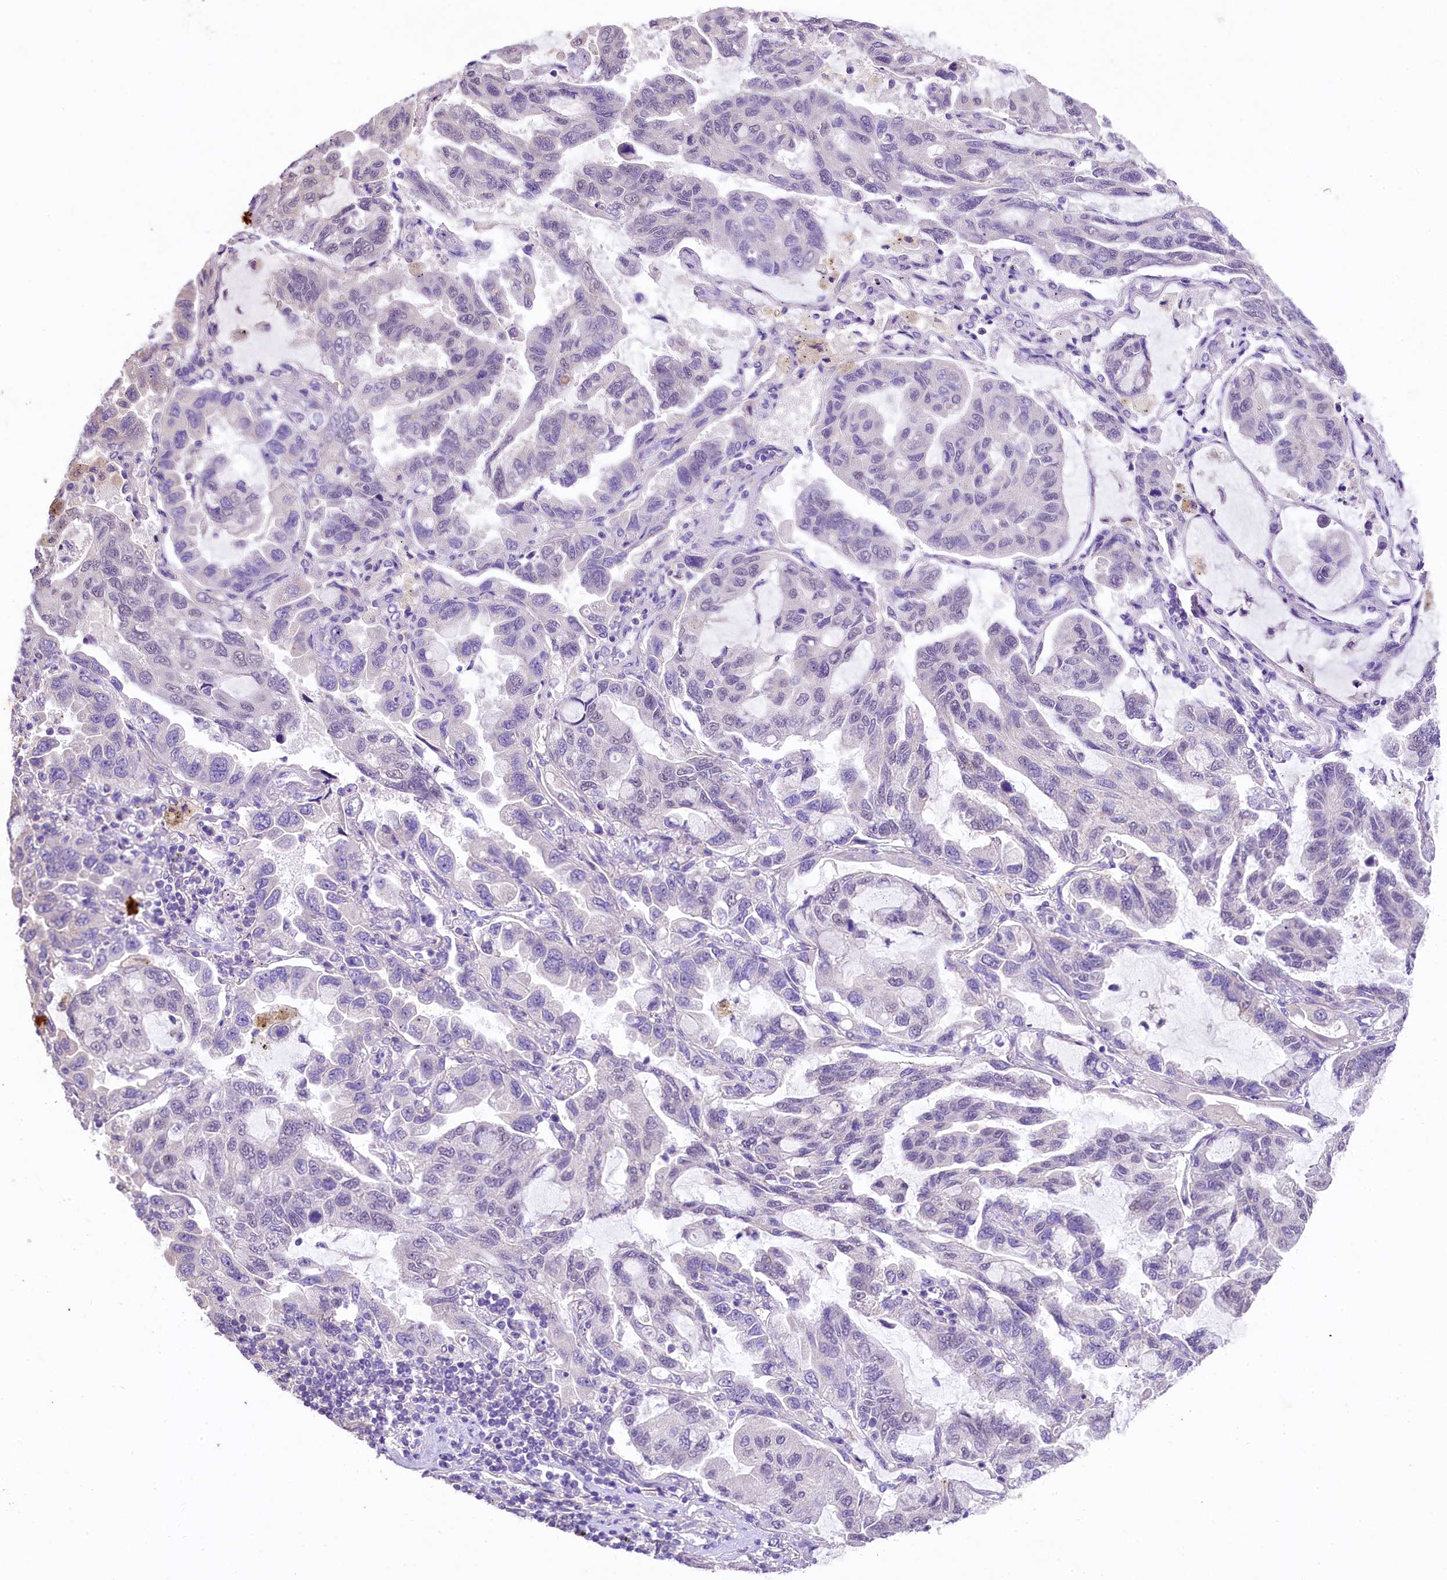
{"staining": {"intensity": "negative", "quantity": "none", "location": "none"}, "tissue": "lung cancer", "cell_type": "Tumor cells", "image_type": "cancer", "snomed": [{"axis": "morphology", "description": "Adenocarcinoma, NOS"}, {"axis": "topography", "description": "Lung"}], "caption": "The image reveals no staining of tumor cells in lung cancer.", "gene": "UBXN6", "patient": {"sex": "male", "age": 64}}